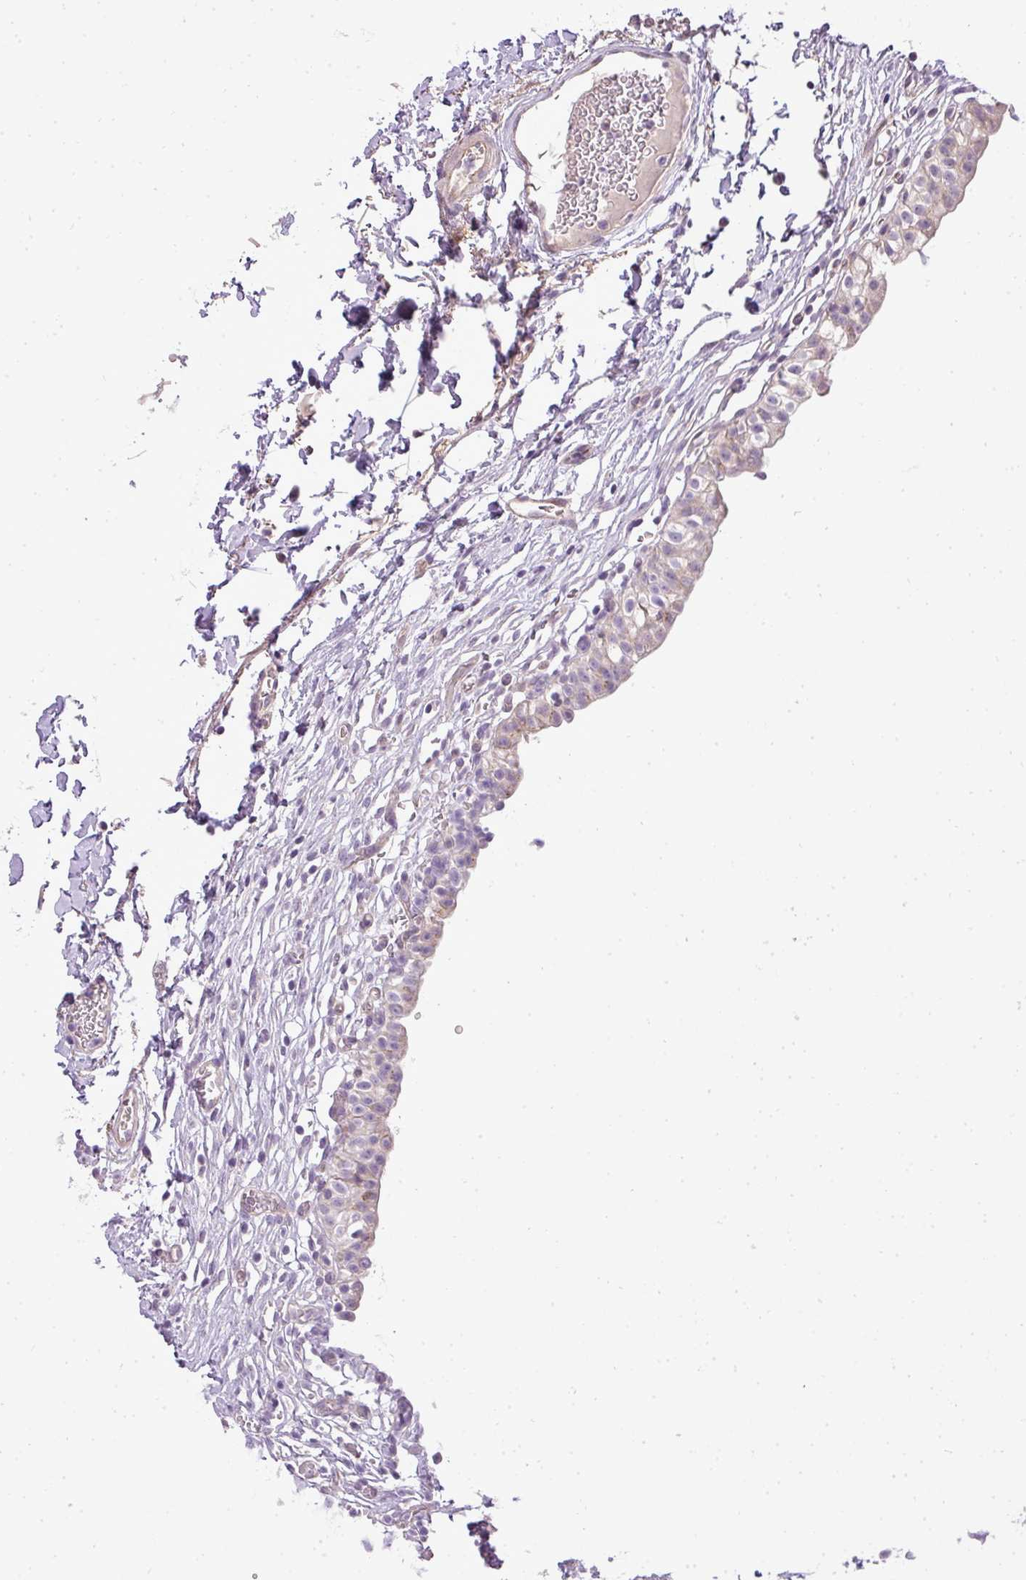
{"staining": {"intensity": "weak", "quantity": "25%-75%", "location": "cytoplasmic/membranous"}, "tissue": "urinary bladder", "cell_type": "Urothelial cells", "image_type": "normal", "snomed": [{"axis": "morphology", "description": "Normal tissue, NOS"}, {"axis": "topography", "description": "Urinary bladder"}, {"axis": "topography", "description": "Peripheral nerve tissue"}], "caption": "The photomicrograph shows a brown stain indicating the presence of a protein in the cytoplasmic/membranous of urothelial cells in urinary bladder.", "gene": "ZDHHC1", "patient": {"sex": "male", "age": 55}}